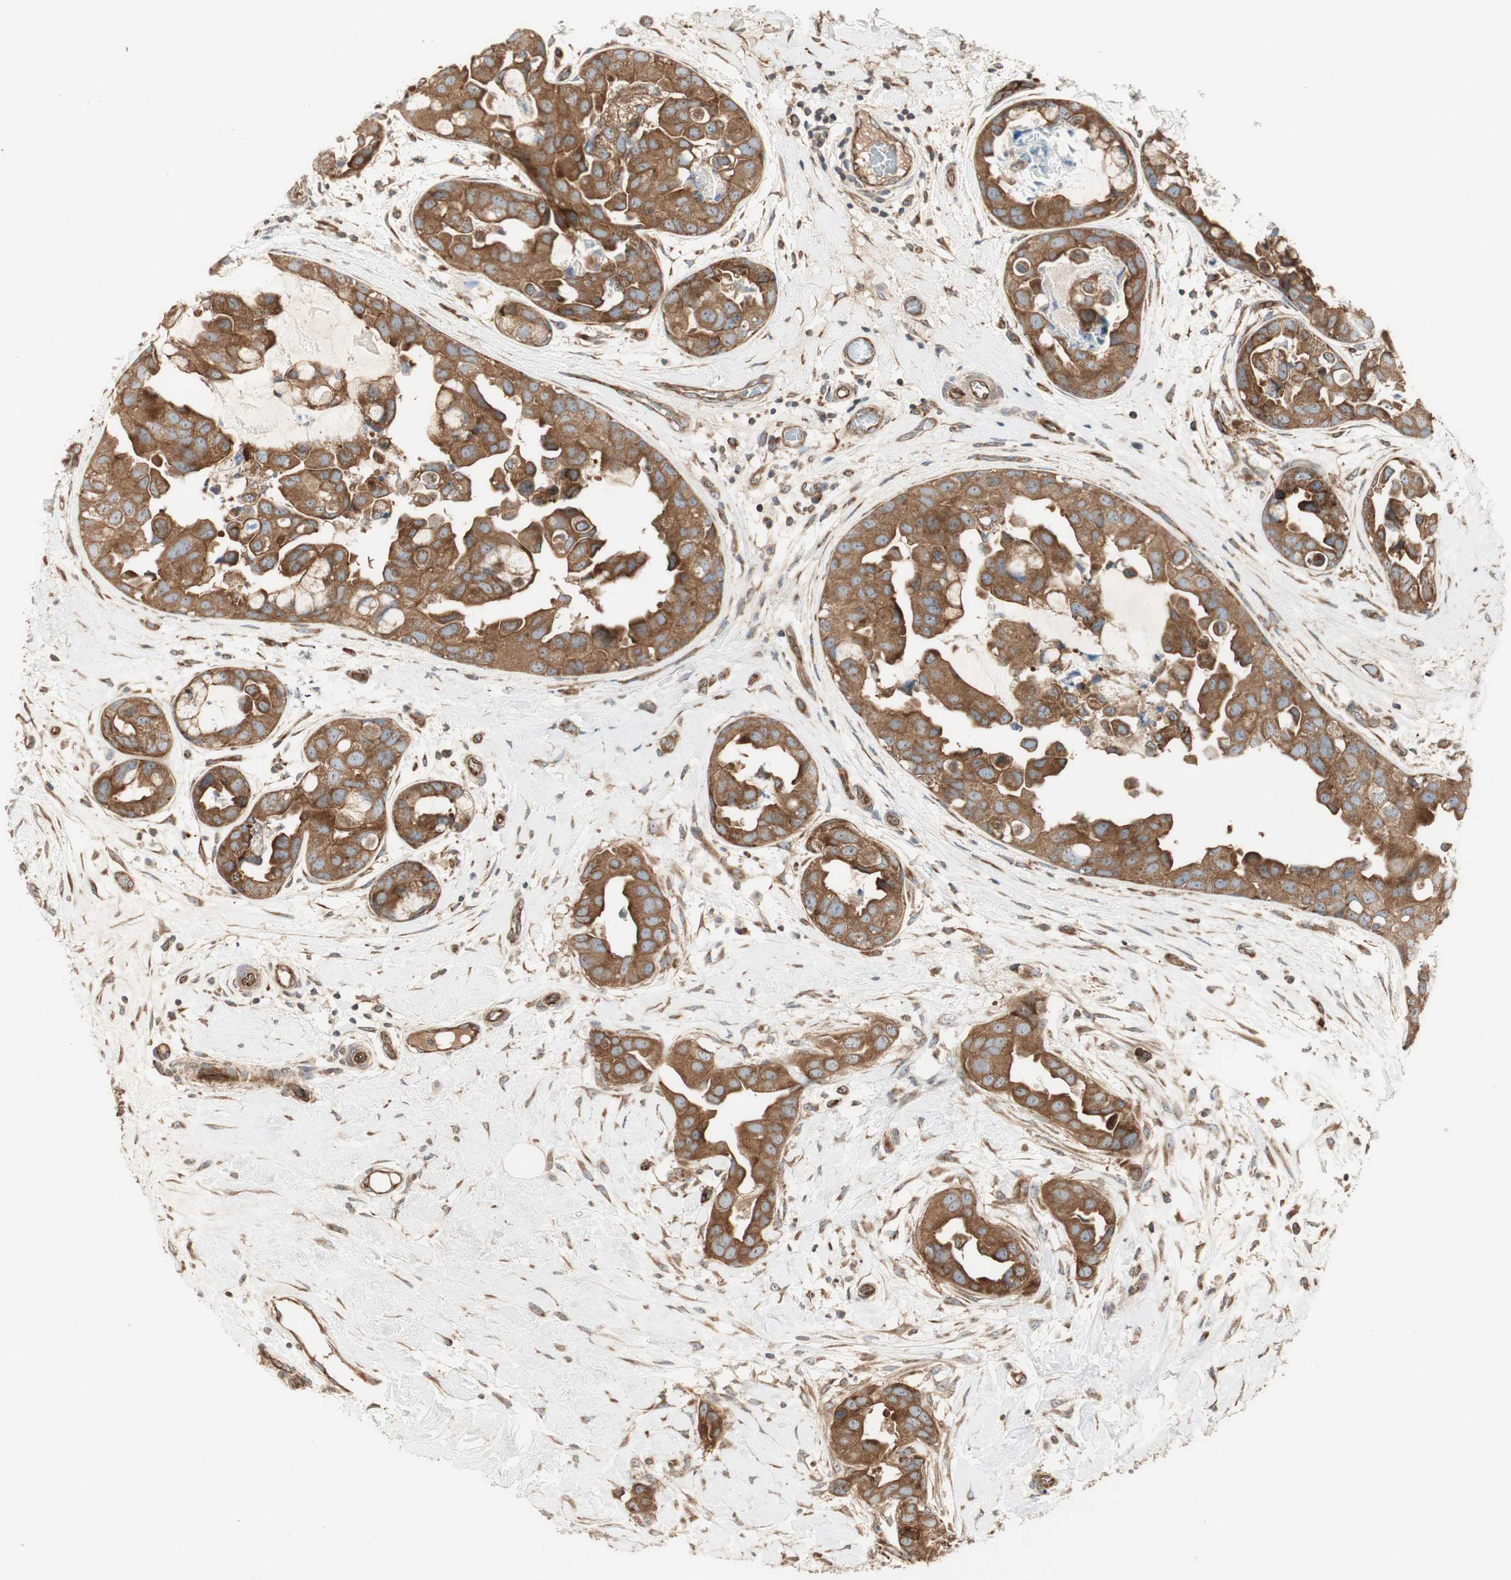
{"staining": {"intensity": "strong", "quantity": ">75%", "location": "cytoplasmic/membranous"}, "tissue": "breast cancer", "cell_type": "Tumor cells", "image_type": "cancer", "snomed": [{"axis": "morphology", "description": "Duct carcinoma"}, {"axis": "topography", "description": "Breast"}], "caption": "There is high levels of strong cytoplasmic/membranous positivity in tumor cells of breast intraductal carcinoma, as demonstrated by immunohistochemical staining (brown color).", "gene": "CTTNBP2NL", "patient": {"sex": "female", "age": 40}}